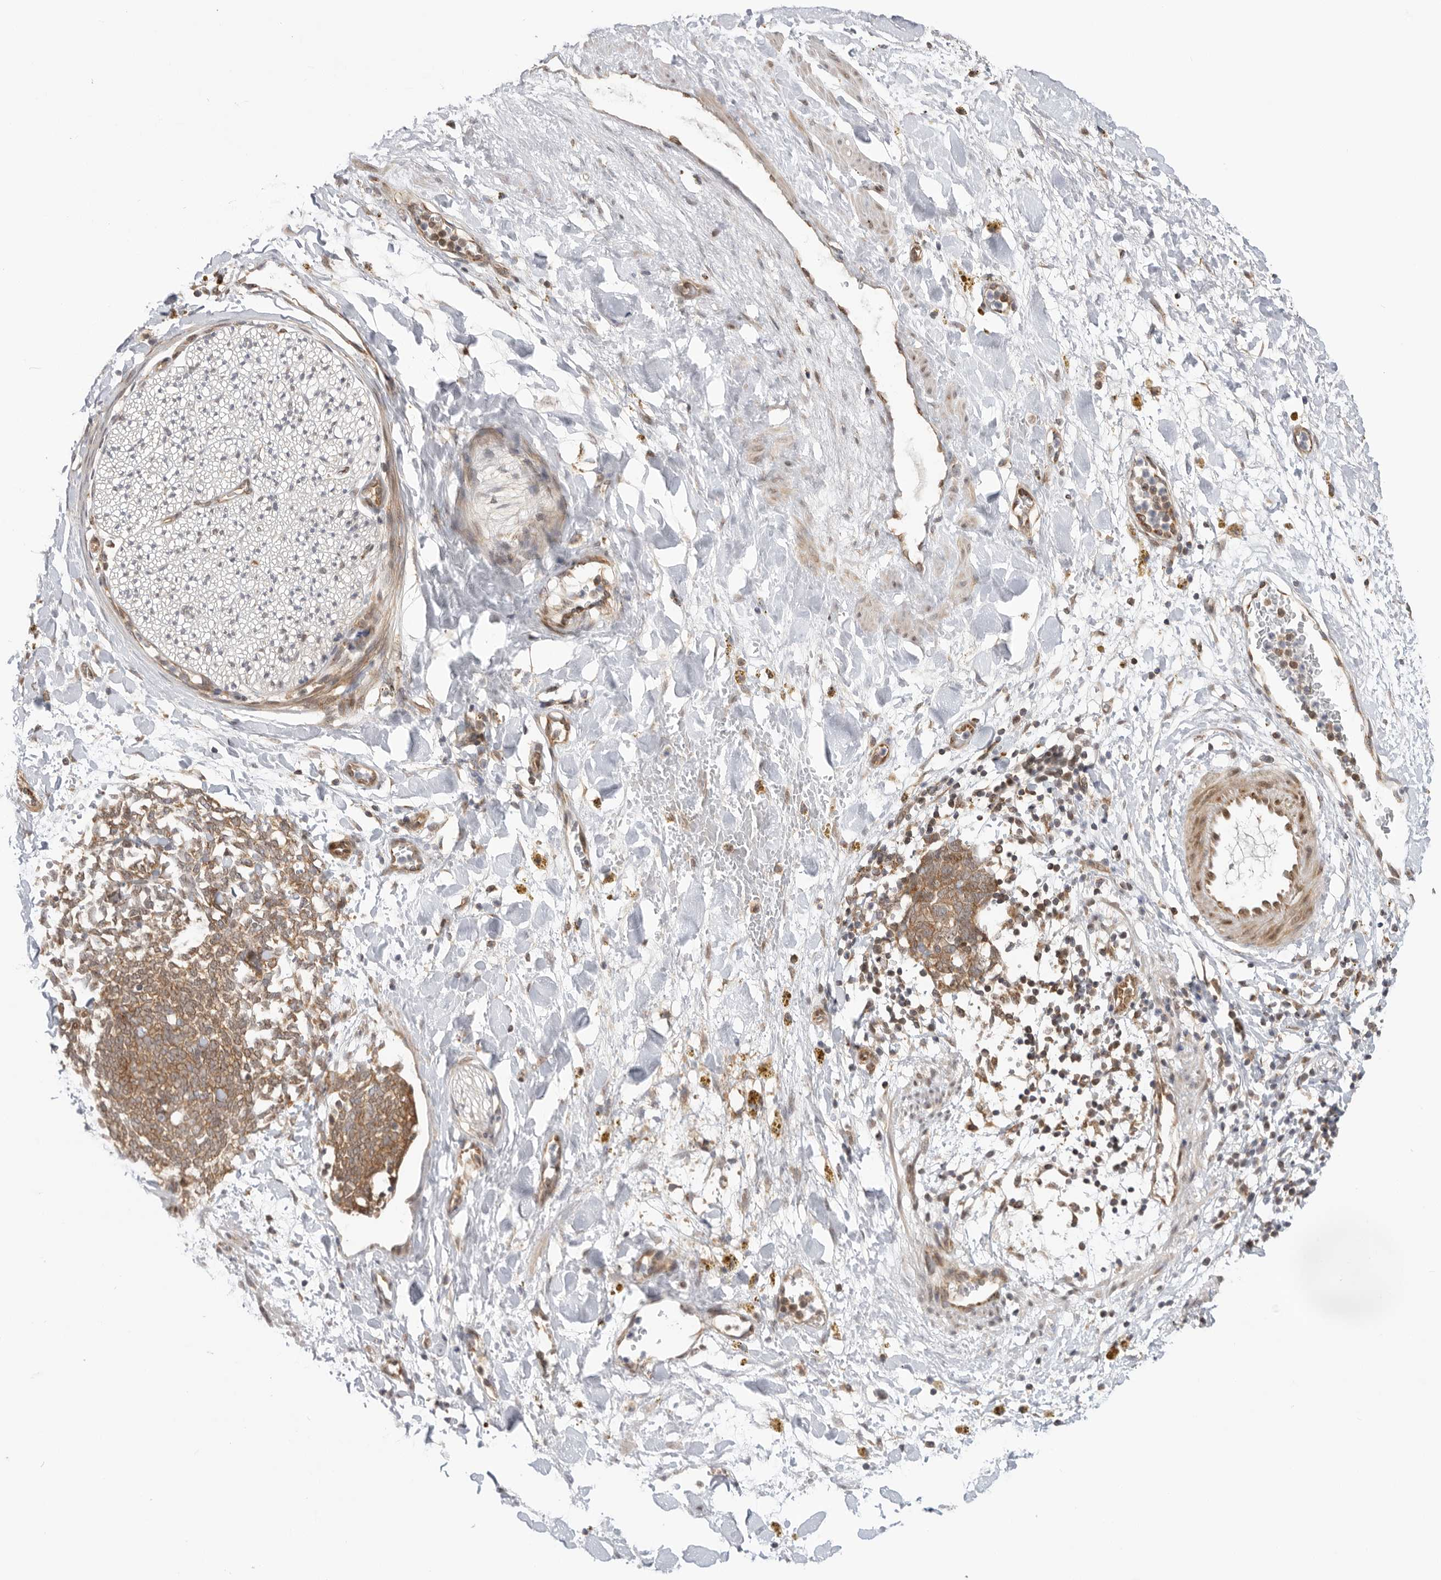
{"staining": {"intensity": "weak", "quantity": ">75%", "location": "cytoplasmic/membranous"}, "tissue": "adipose tissue", "cell_type": "Adipocytes", "image_type": "normal", "snomed": [{"axis": "morphology", "description": "Normal tissue, NOS"}, {"axis": "topography", "description": "Kidney"}, {"axis": "topography", "description": "Peripheral nerve tissue"}], "caption": "Human adipose tissue stained for a protein (brown) exhibits weak cytoplasmic/membranous positive staining in approximately >75% of adipocytes.", "gene": "DCAF8", "patient": {"sex": "male", "age": 7}}